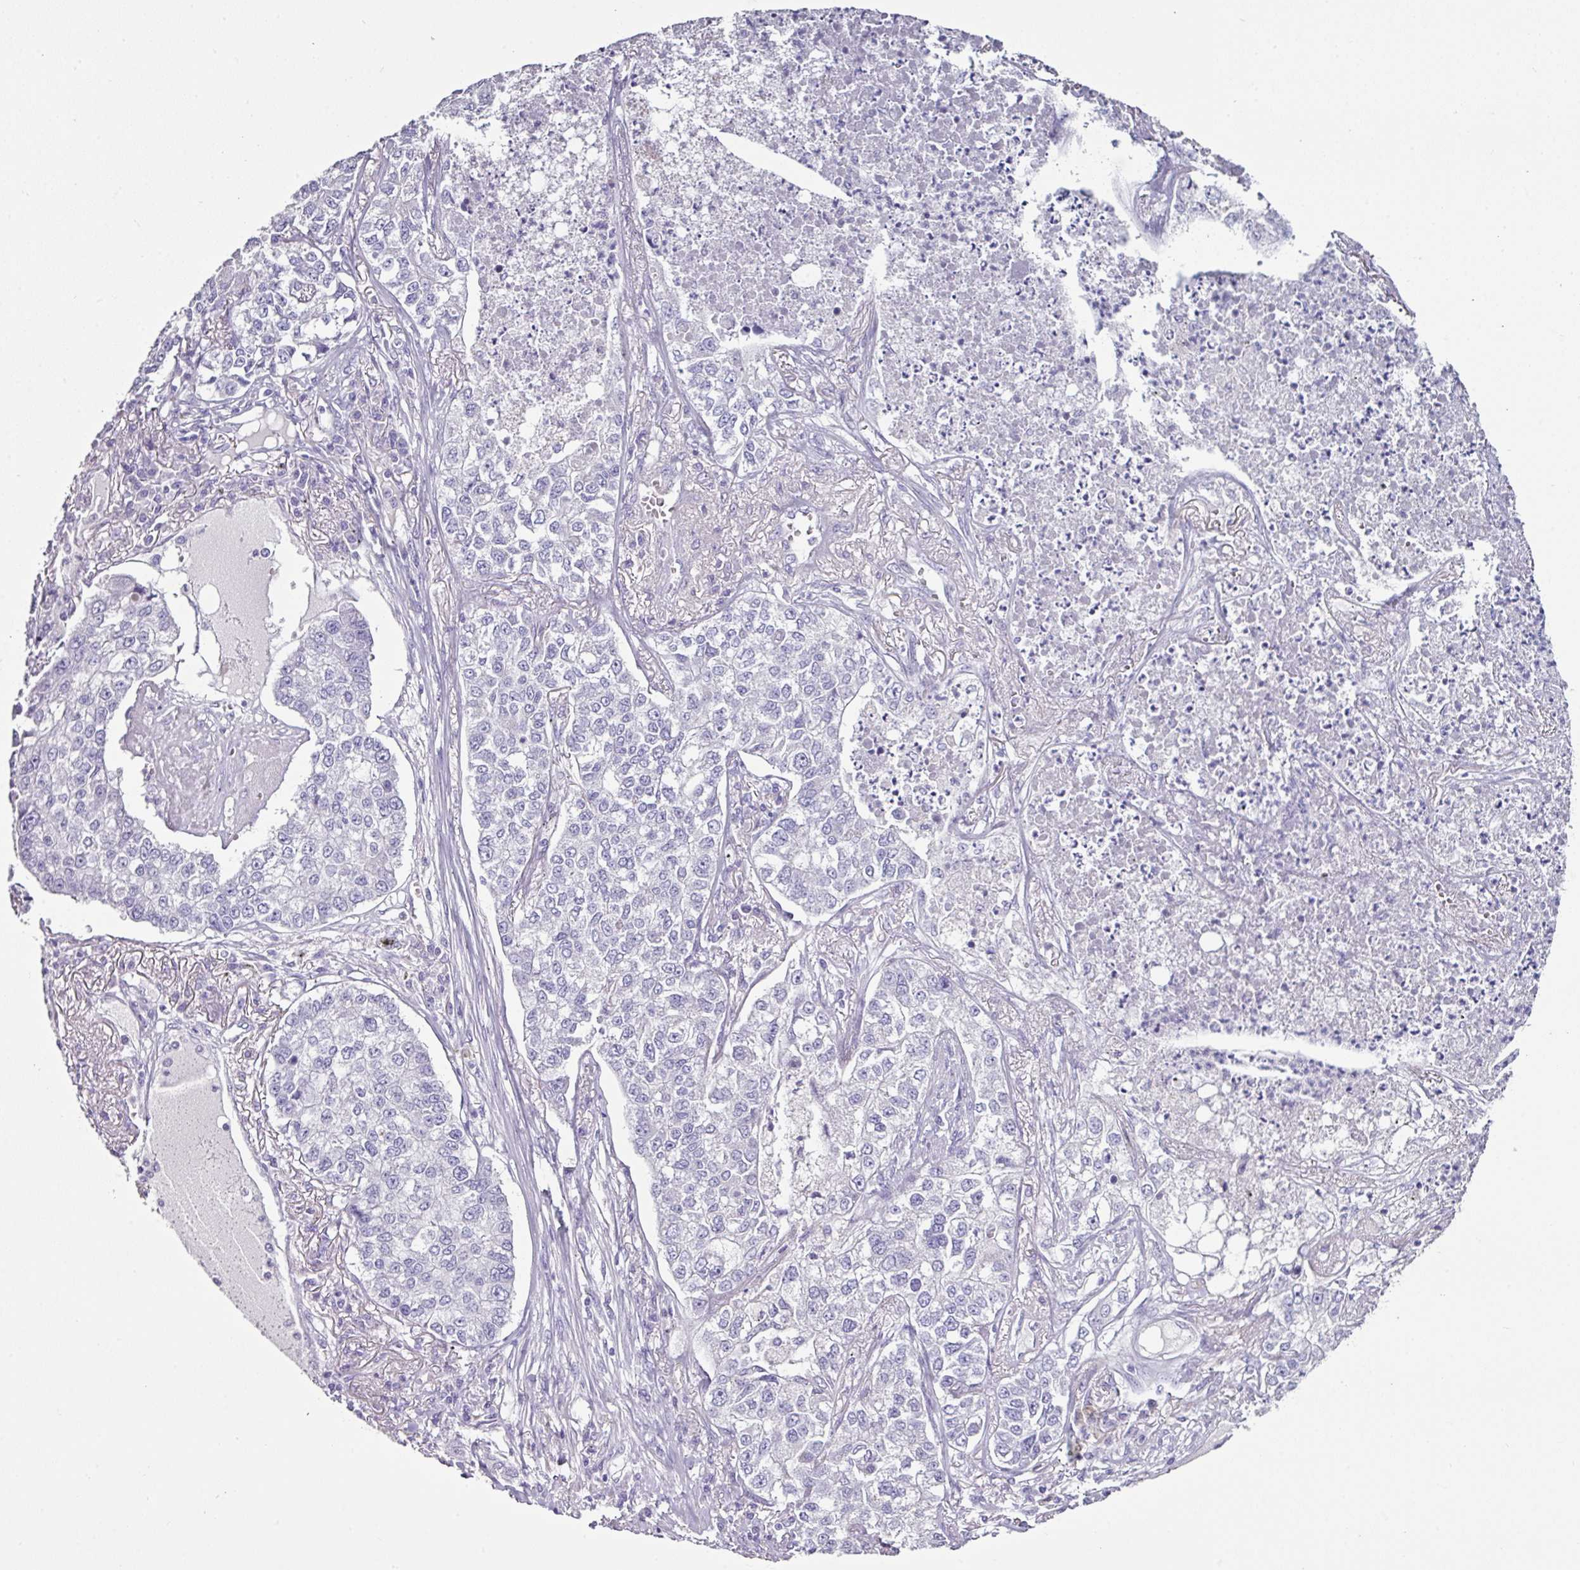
{"staining": {"intensity": "negative", "quantity": "none", "location": "none"}, "tissue": "lung cancer", "cell_type": "Tumor cells", "image_type": "cancer", "snomed": [{"axis": "morphology", "description": "Adenocarcinoma, NOS"}, {"axis": "topography", "description": "Lung"}], "caption": "This is a image of immunohistochemistry (IHC) staining of lung cancer (adenocarcinoma), which shows no positivity in tumor cells.", "gene": "GLP2R", "patient": {"sex": "male", "age": 49}}